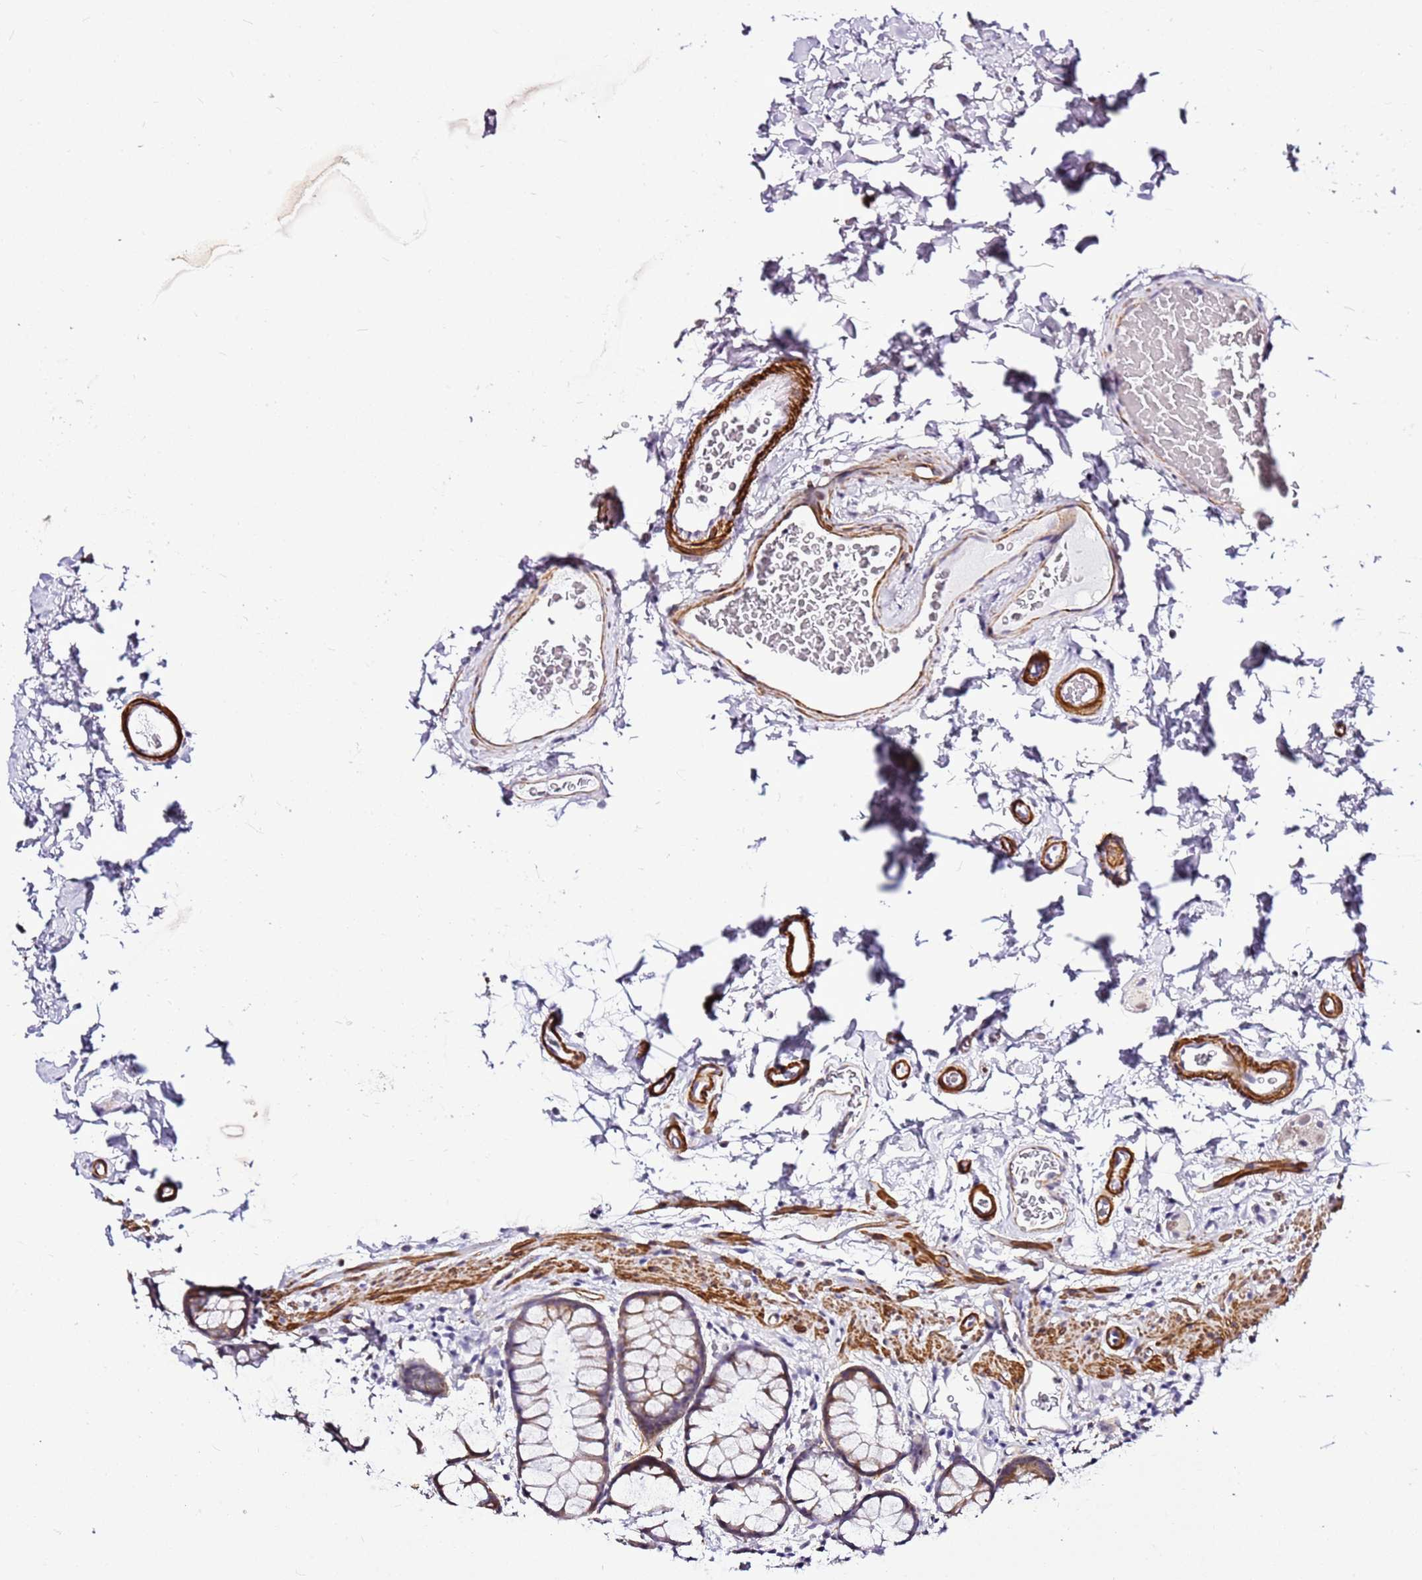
{"staining": {"intensity": "strong", "quantity": ">75%", "location": "cytoplasmic/membranous"}, "tissue": "colon", "cell_type": "Endothelial cells", "image_type": "normal", "snomed": [{"axis": "morphology", "description": "Normal tissue, NOS"}, {"axis": "topography", "description": "Colon"}], "caption": "IHC micrograph of unremarkable colon: colon stained using immunohistochemistry exhibits high levels of strong protein expression localized specifically in the cytoplasmic/membranous of endothelial cells, appearing as a cytoplasmic/membranous brown color.", "gene": "SMIM4", "patient": {"sex": "female", "age": 82}}